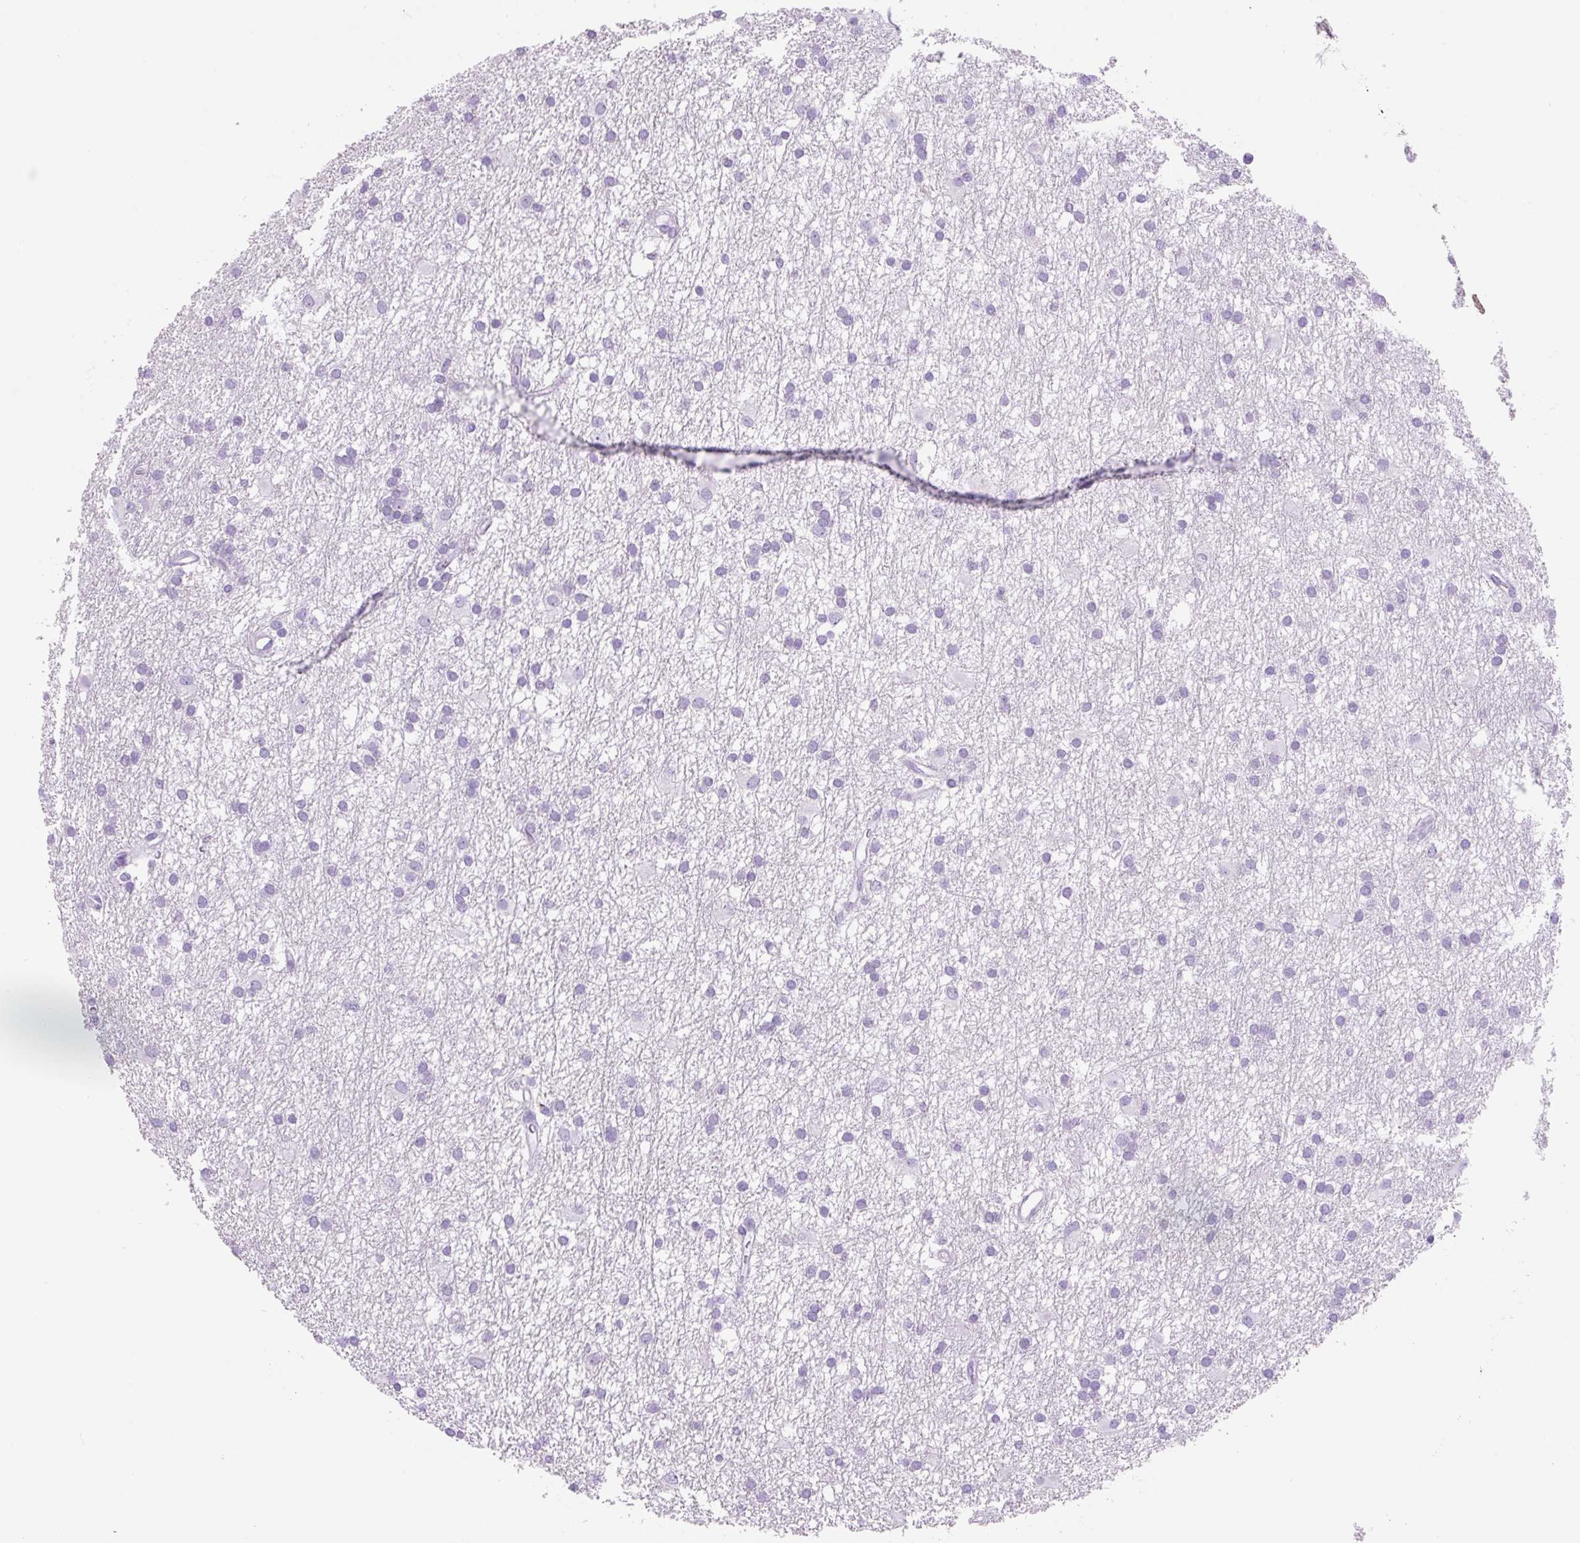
{"staining": {"intensity": "negative", "quantity": "none", "location": "none"}, "tissue": "glioma", "cell_type": "Tumor cells", "image_type": "cancer", "snomed": [{"axis": "morphology", "description": "Glioma, malignant, High grade"}, {"axis": "topography", "description": "Brain"}], "caption": "Immunohistochemistry (IHC) of malignant glioma (high-grade) displays no expression in tumor cells.", "gene": "VPREB1", "patient": {"sex": "male", "age": 77}}